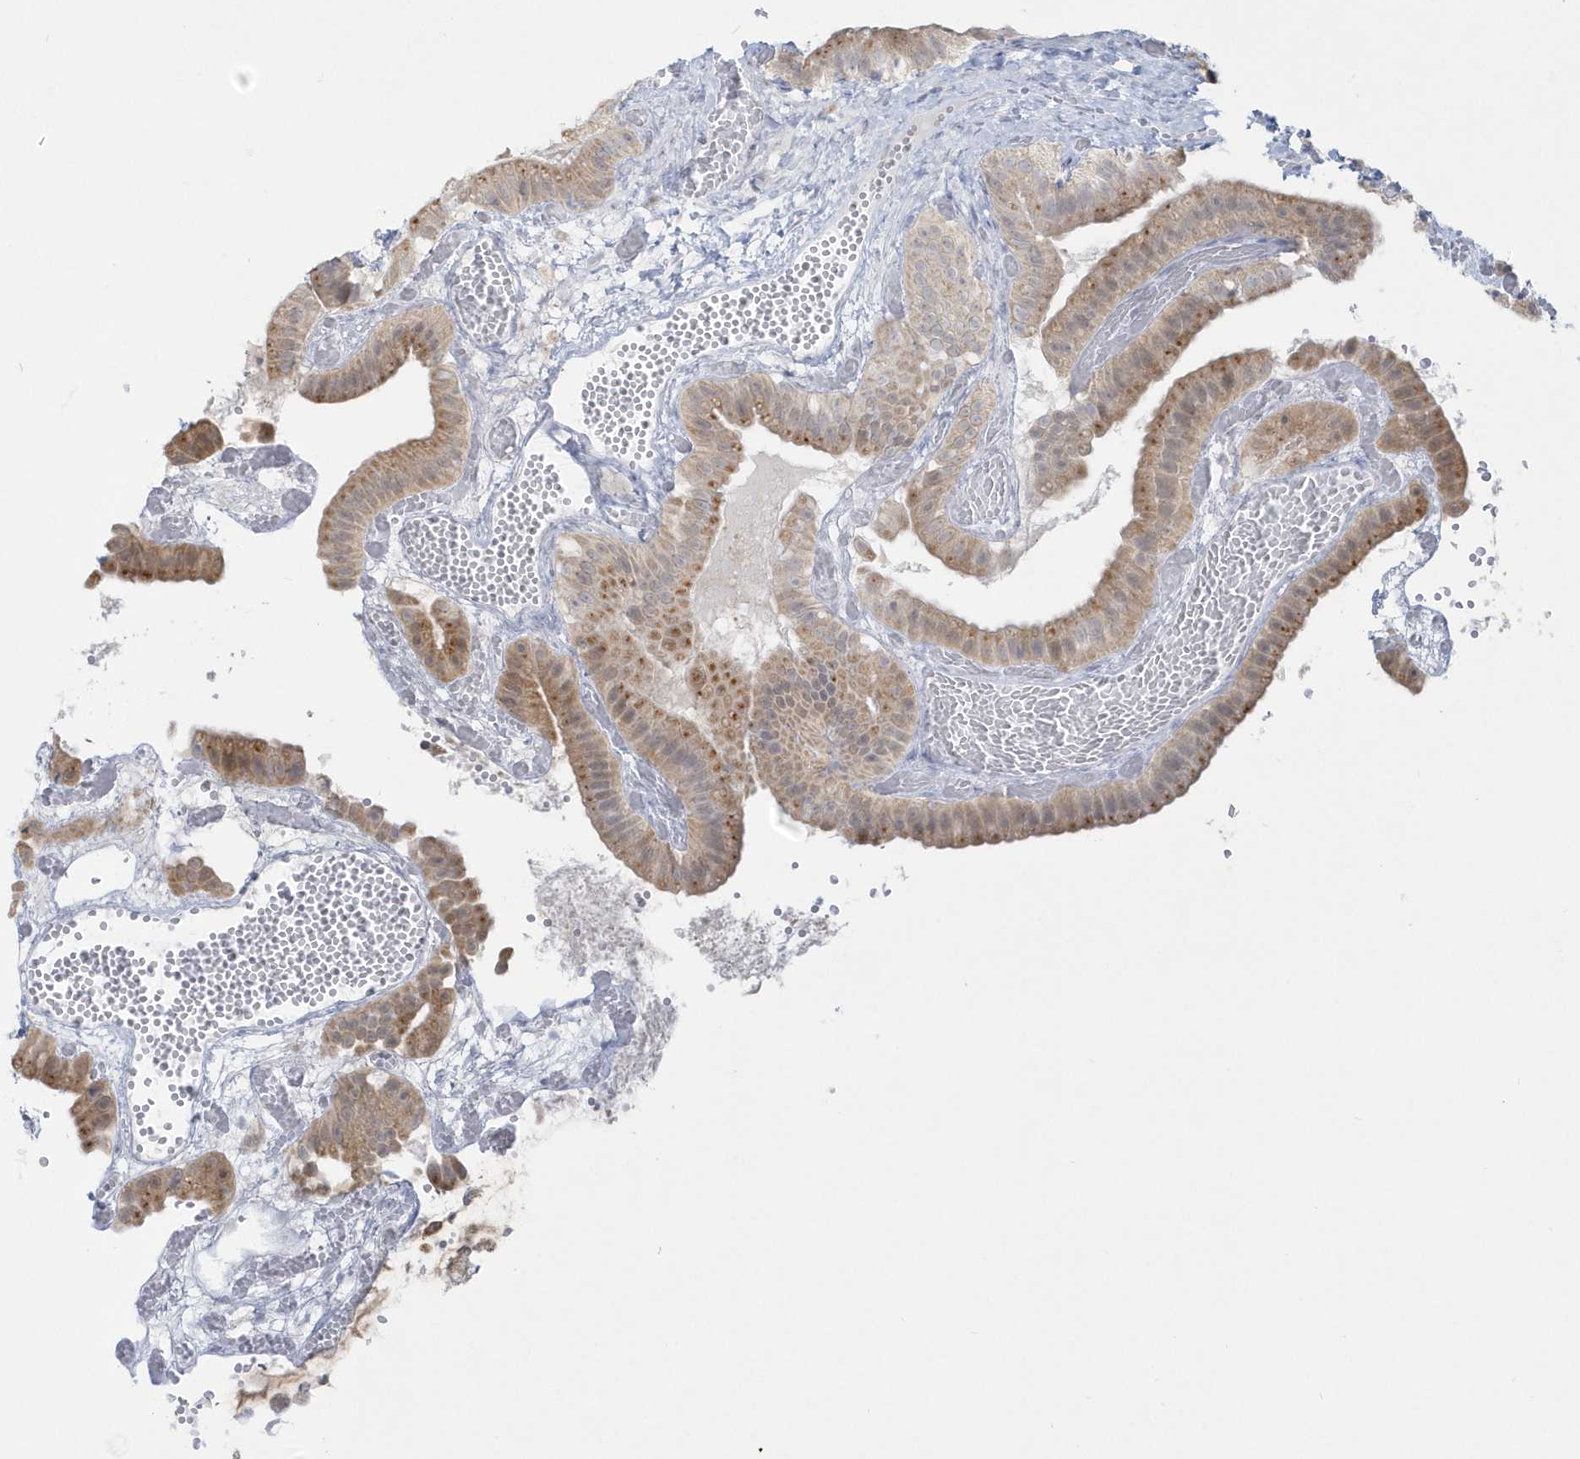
{"staining": {"intensity": "moderate", "quantity": "25%-75%", "location": "cytoplasmic/membranous"}, "tissue": "gallbladder", "cell_type": "Glandular cells", "image_type": "normal", "snomed": [{"axis": "morphology", "description": "Normal tissue, NOS"}, {"axis": "topography", "description": "Gallbladder"}], "caption": "This is an image of IHC staining of benign gallbladder, which shows moderate expression in the cytoplasmic/membranous of glandular cells.", "gene": "PCBD1", "patient": {"sex": "female", "age": 64}}